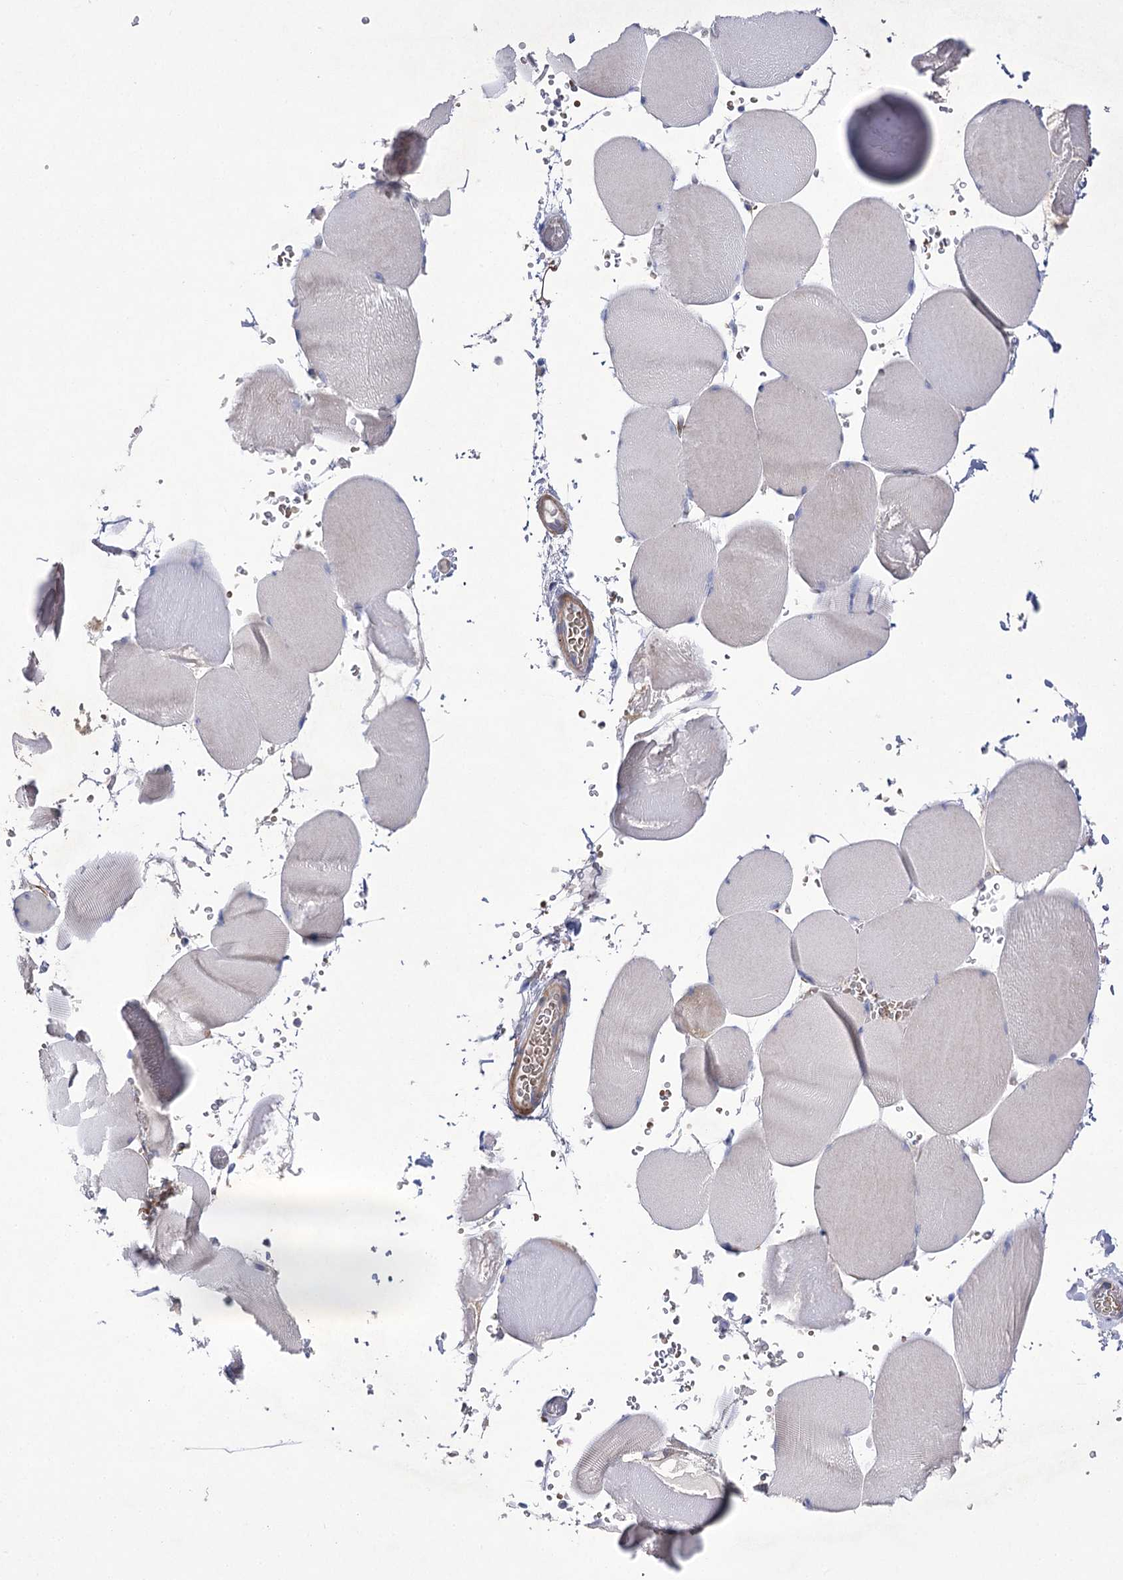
{"staining": {"intensity": "negative", "quantity": "none", "location": "none"}, "tissue": "skeletal muscle", "cell_type": "Myocytes", "image_type": "normal", "snomed": [{"axis": "morphology", "description": "Normal tissue, NOS"}, {"axis": "topography", "description": "Skeletal muscle"}, {"axis": "topography", "description": "Head-Neck"}], "caption": "Immunohistochemistry image of unremarkable human skeletal muscle stained for a protein (brown), which displays no expression in myocytes.", "gene": "COX15", "patient": {"sex": "male", "age": 66}}